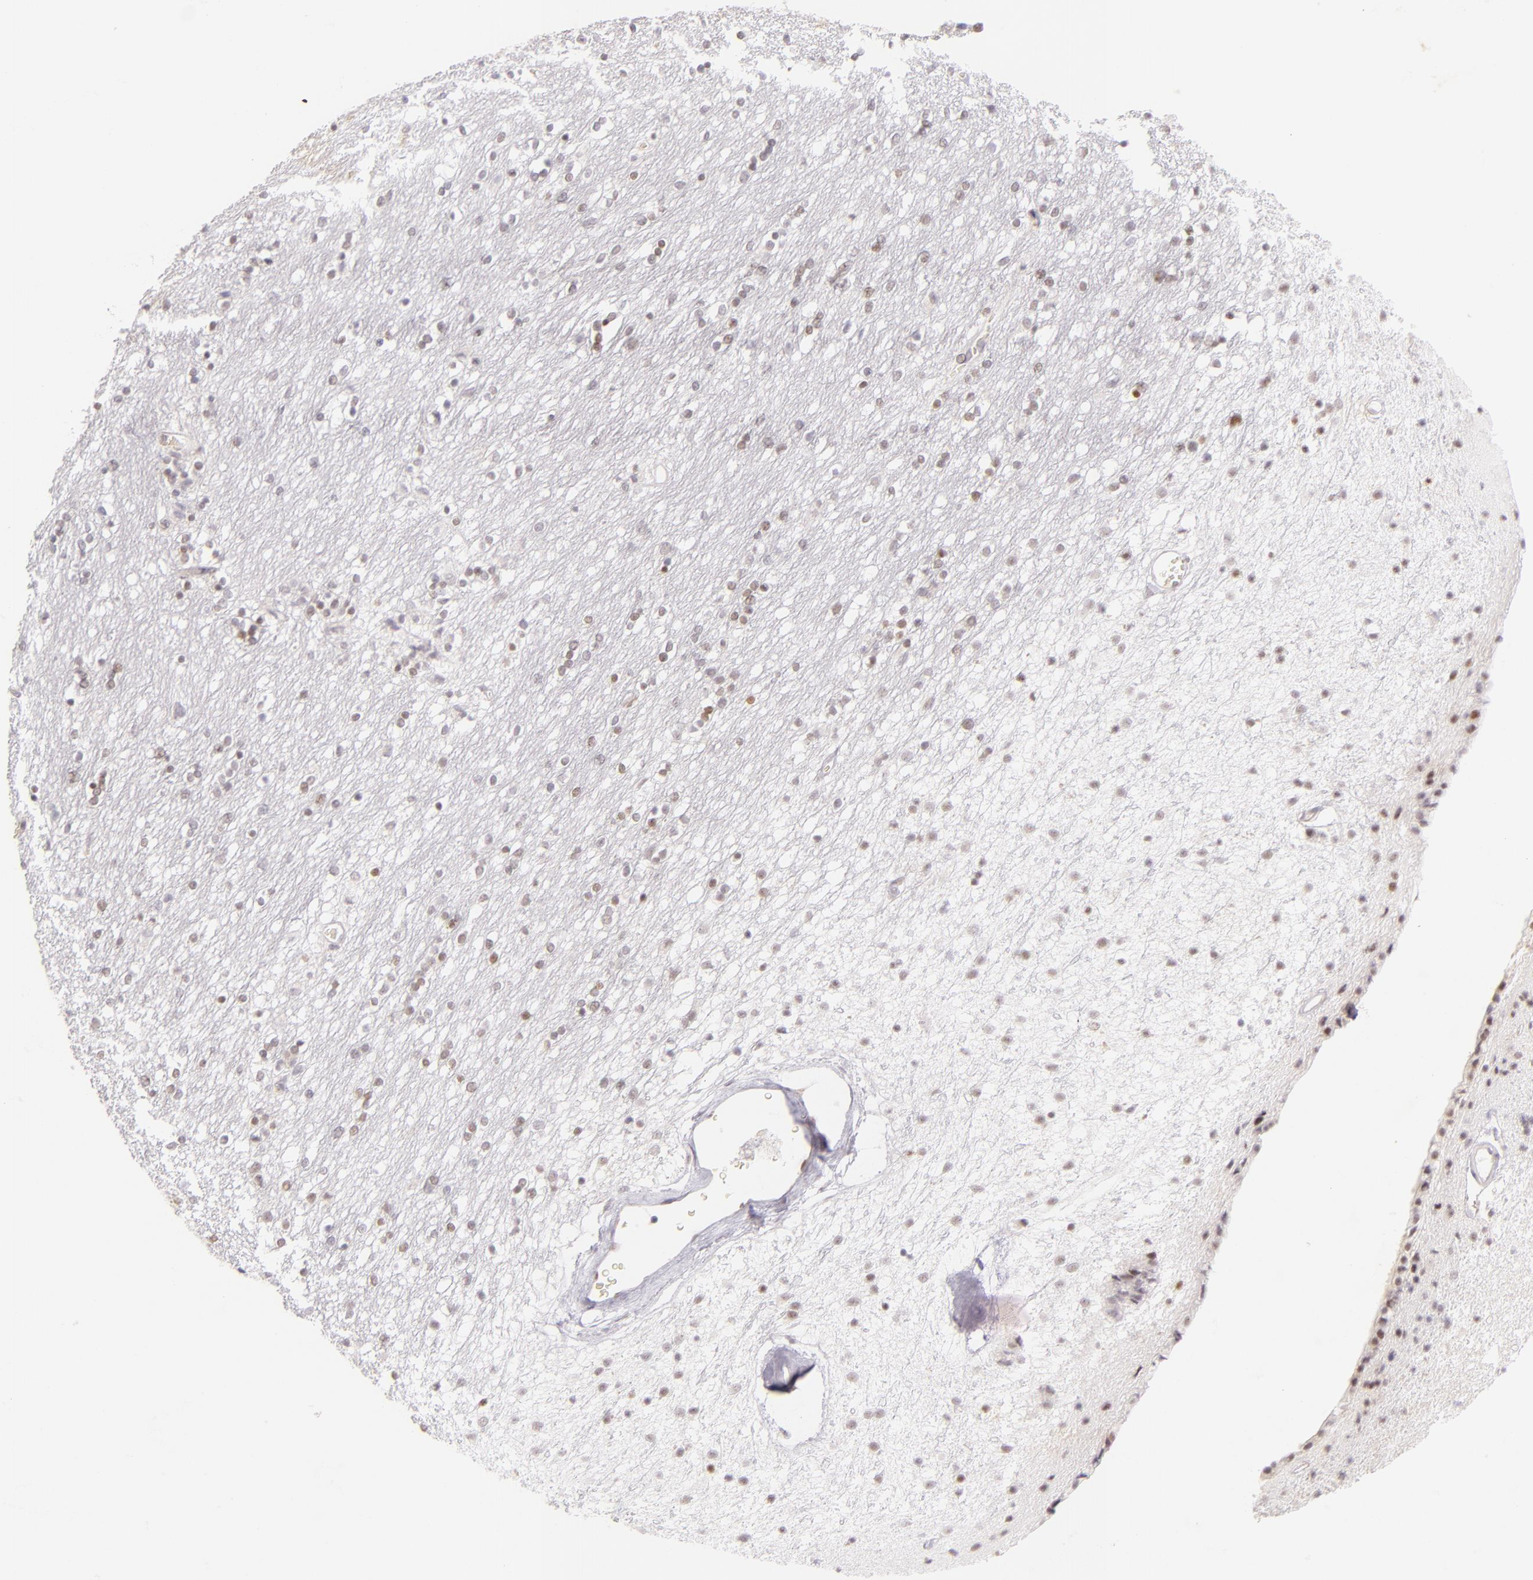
{"staining": {"intensity": "negative", "quantity": "none", "location": "none"}, "tissue": "caudate", "cell_type": "Glial cells", "image_type": "normal", "snomed": [{"axis": "morphology", "description": "Normal tissue, NOS"}, {"axis": "topography", "description": "Lateral ventricle wall"}], "caption": "Protein analysis of benign caudate exhibits no significant positivity in glial cells.", "gene": "BCL3", "patient": {"sex": "female", "age": 54}}